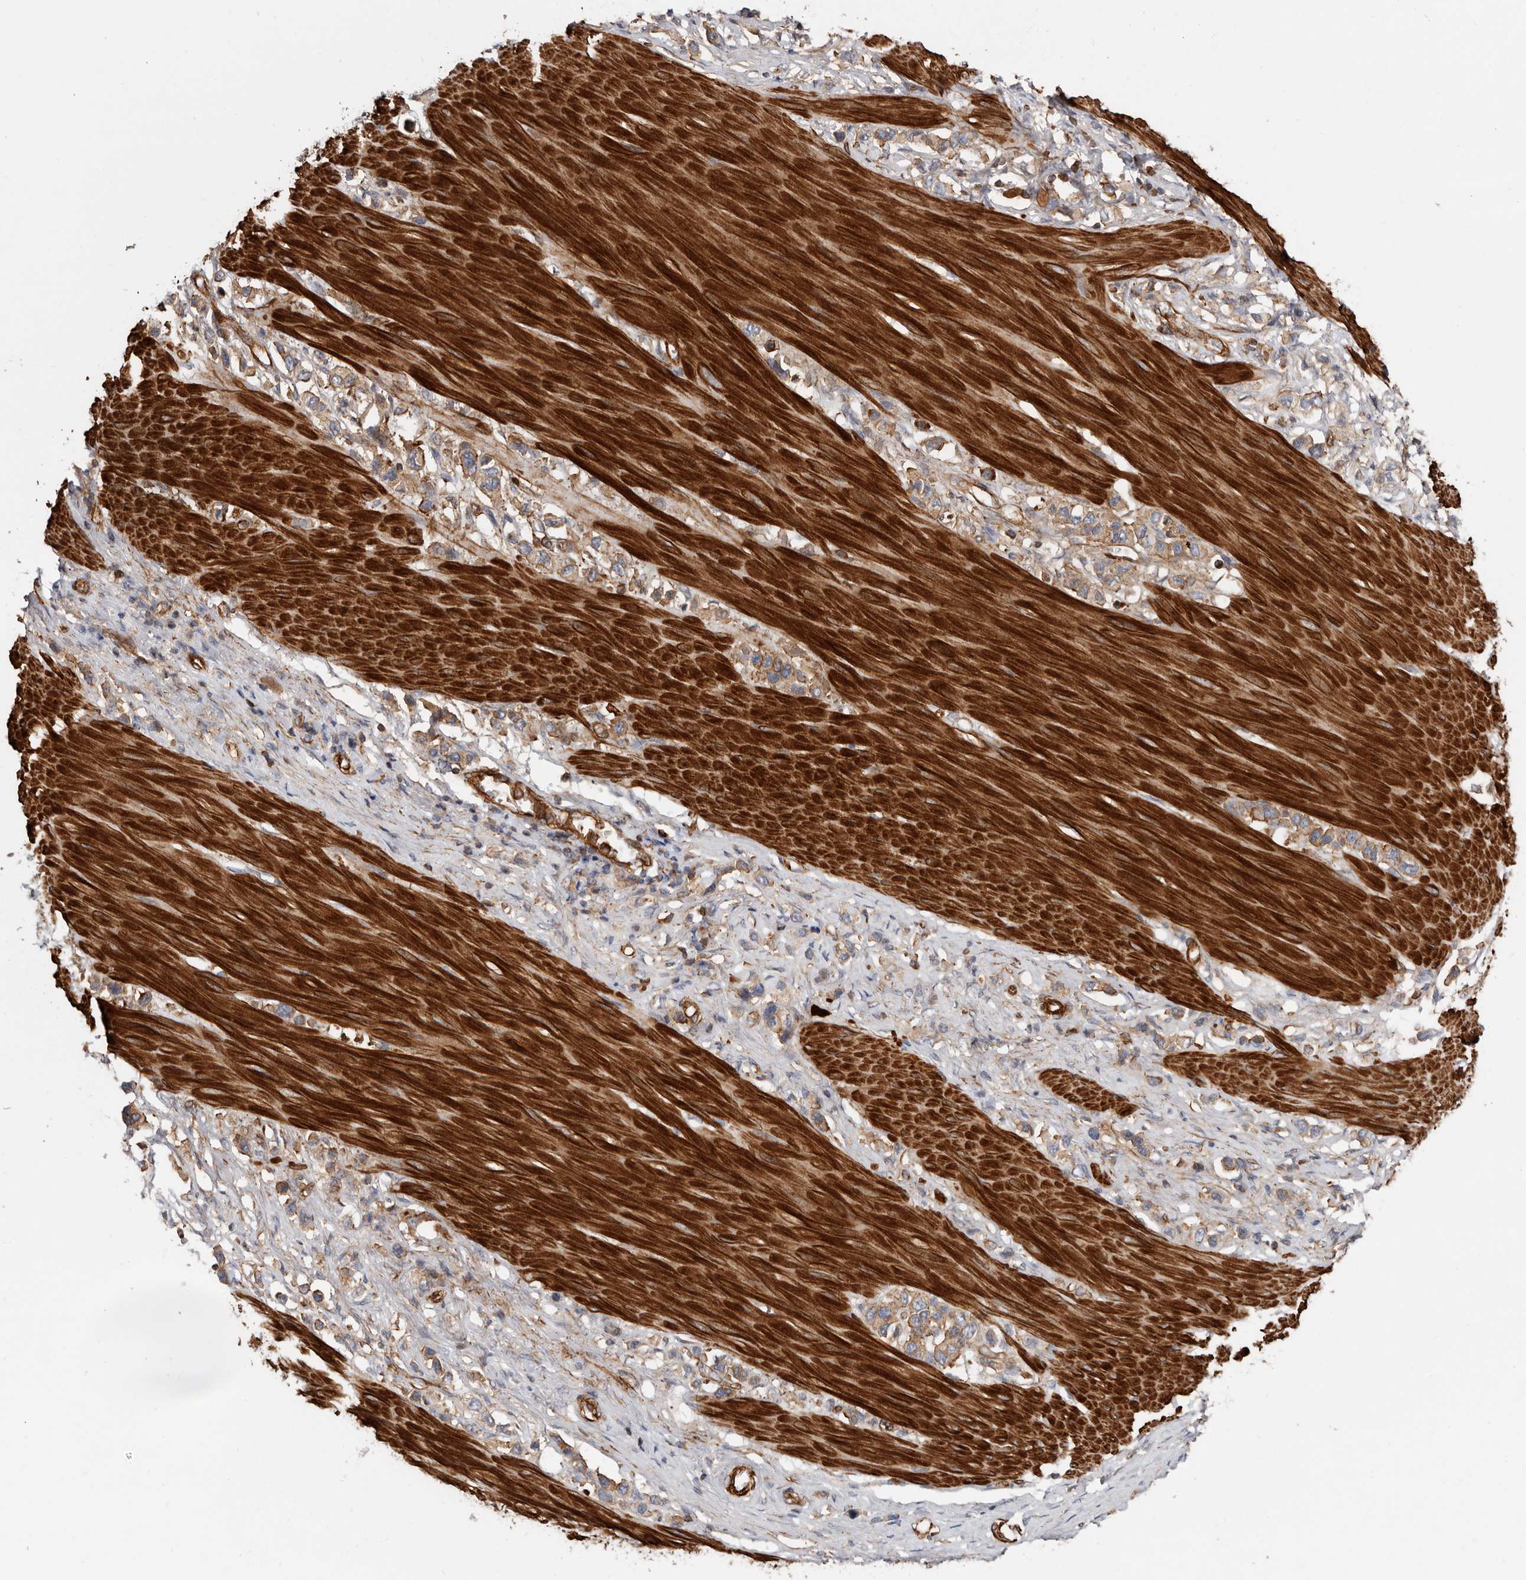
{"staining": {"intensity": "moderate", "quantity": ">75%", "location": "cytoplasmic/membranous"}, "tissue": "stomach cancer", "cell_type": "Tumor cells", "image_type": "cancer", "snomed": [{"axis": "morphology", "description": "Adenocarcinoma, NOS"}, {"axis": "topography", "description": "Stomach"}], "caption": "IHC image of stomach cancer (adenocarcinoma) stained for a protein (brown), which demonstrates medium levels of moderate cytoplasmic/membranous positivity in about >75% of tumor cells.", "gene": "TMC7", "patient": {"sex": "female", "age": 65}}